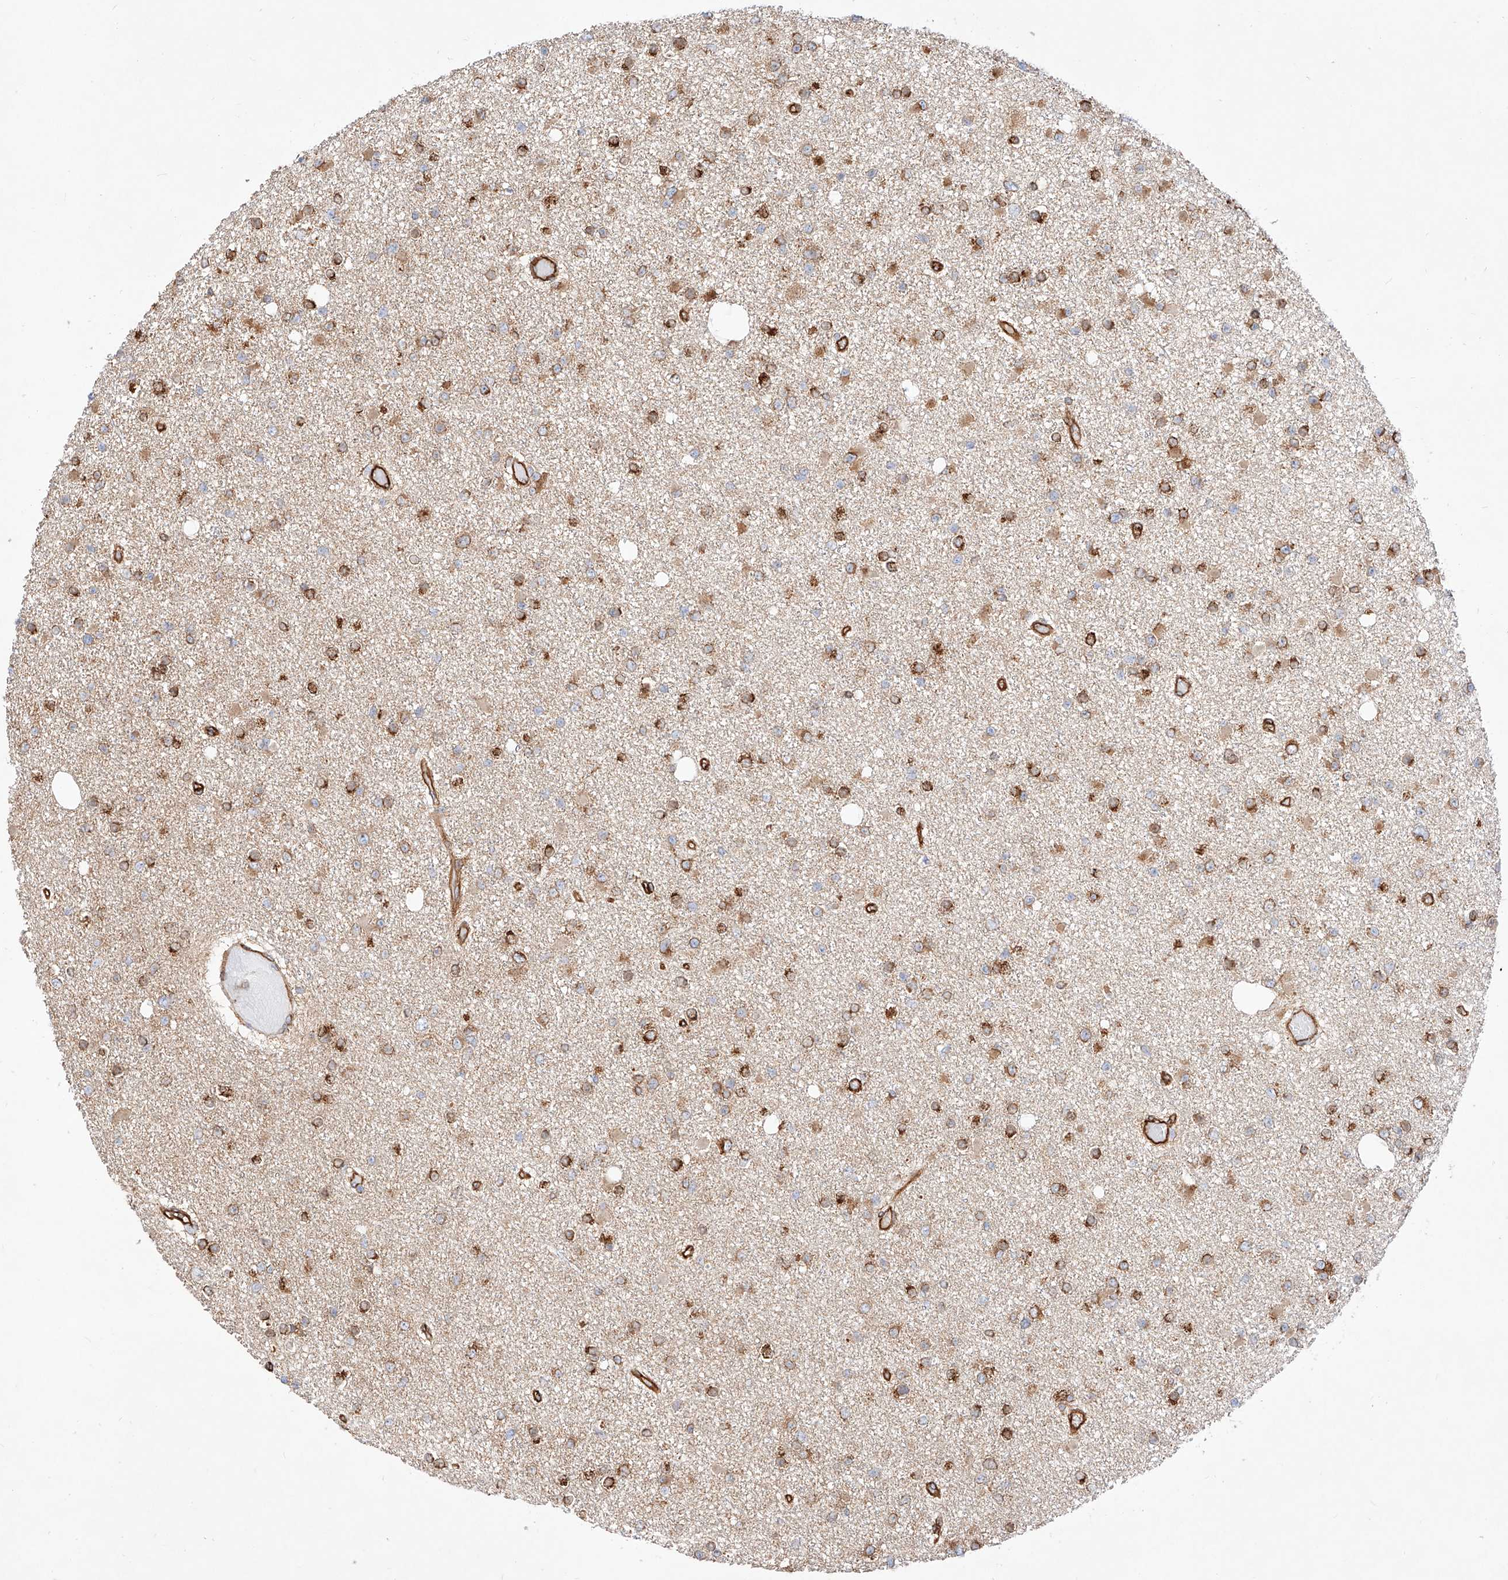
{"staining": {"intensity": "moderate", "quantity": ">75%", "location": "cytoplasmic/membranous"}, "tissue": "glioma", "cell_type": "Tumor cells", "image_type": "cancer", "snomed": [{"axis": "morphology", "description": "Glioma, malignant, Low grade"}, {"axis": "topography", "description": "Brain"}], "caption": "DAB immunohistochemical staining of low-grade glioma (malignant) exhibits moderate cytoplasmic/membranous protein positivity in approximately >75% of tumor cells.", "gene": "CSGALNACT2", "patient": {"sex": "female", "age": 22}}